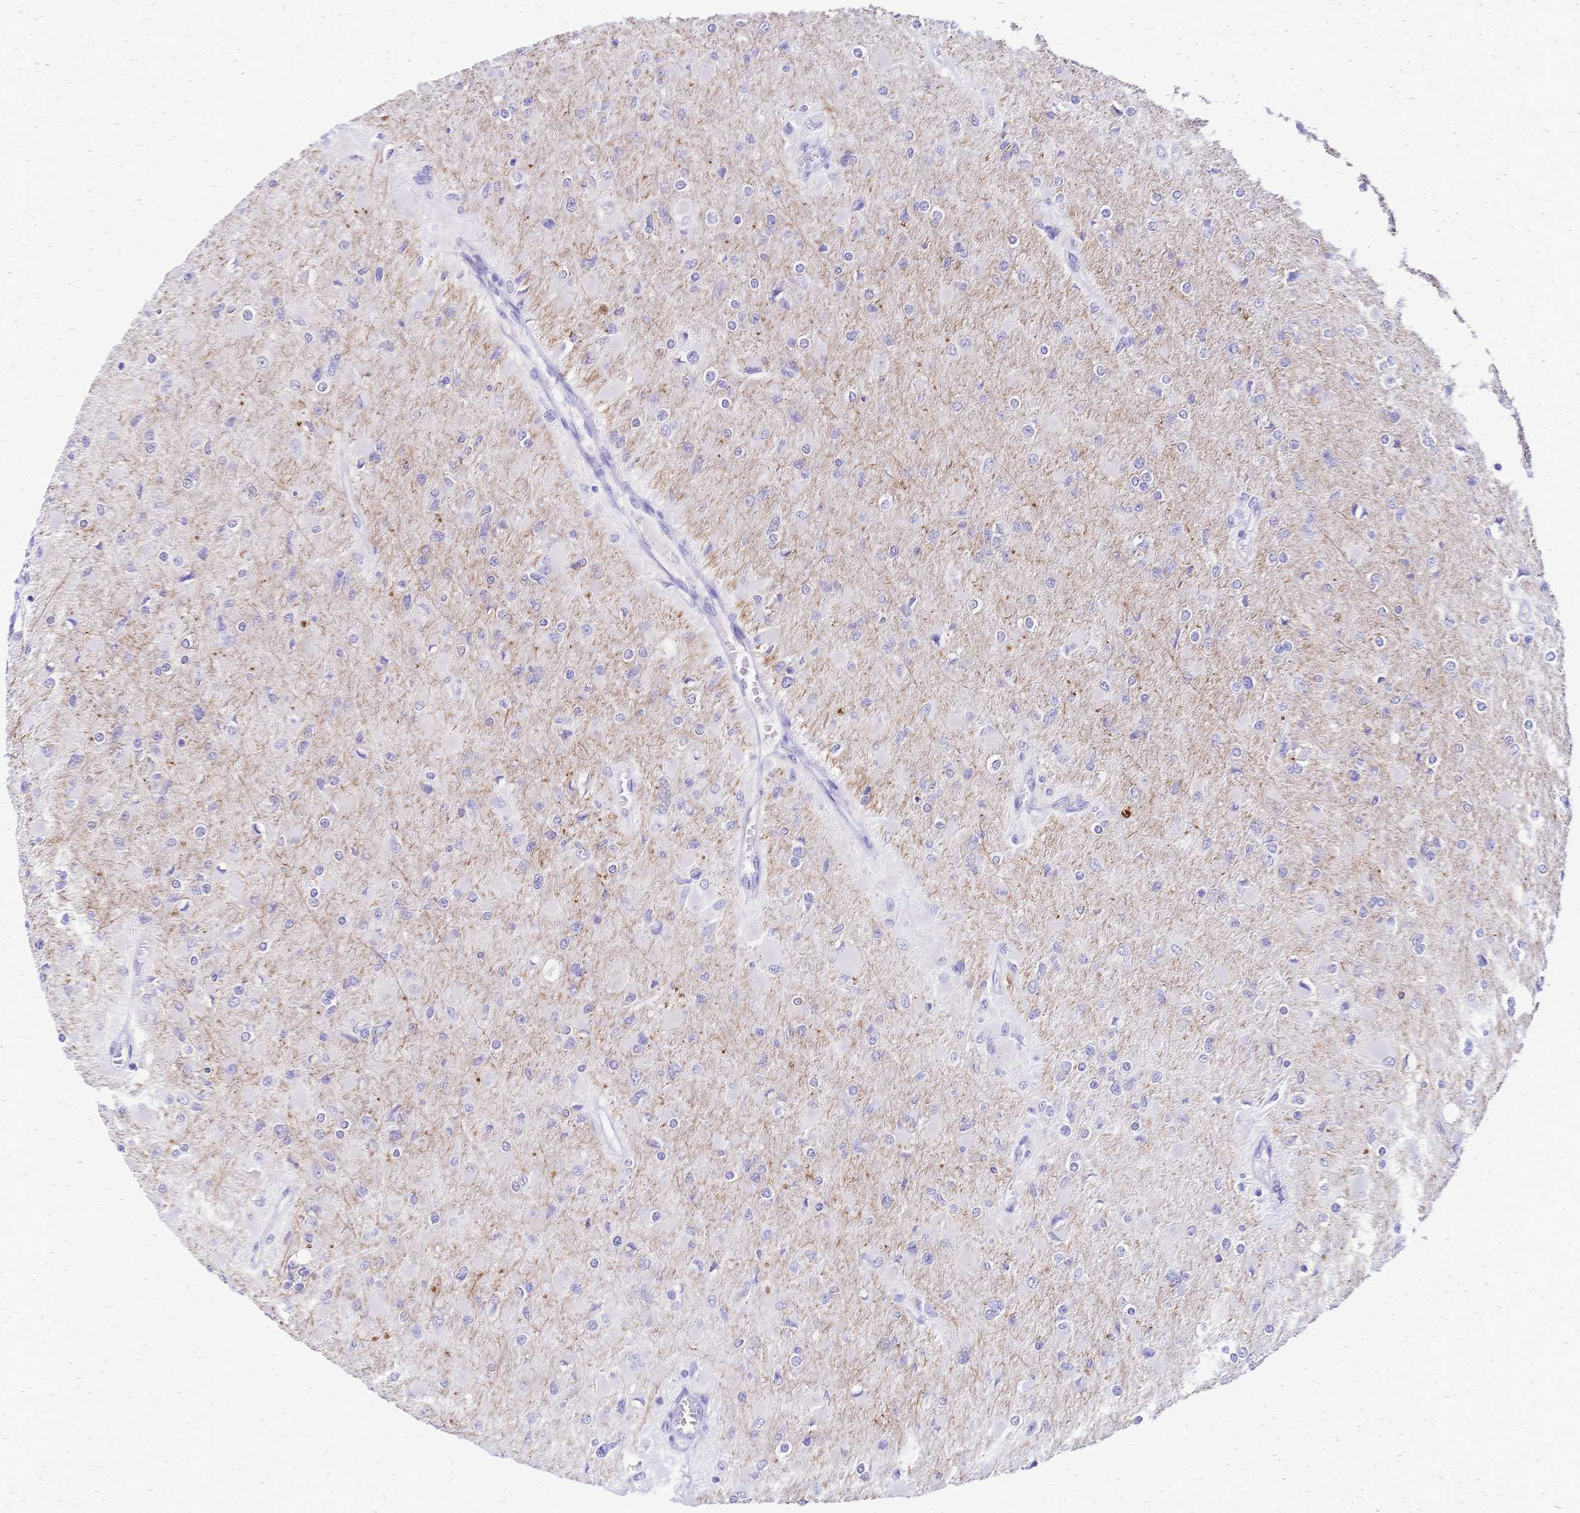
{"staining": {"intensity": "negative", "quantity": "none", "location": "none"}, "tissue": "glioma", "cell_type": "Tumor cells", "image_type": "cancer", "snomed": [{"axis": "morphology", "description": "Glioma, malignant, High grade"}, {"axis": "topography", "description": "Cerebral cortex"}], "caption": "A micrograph of human malignant glioma (high-grade) is negative for staining in tumor cells. (DAB (3,3'-diaminobenzidine) immunohistochemistry visualized using brightfield microscopy, high magnification).", "gene": "GRB7", "patient": {"sex": "female", "age": 36}}